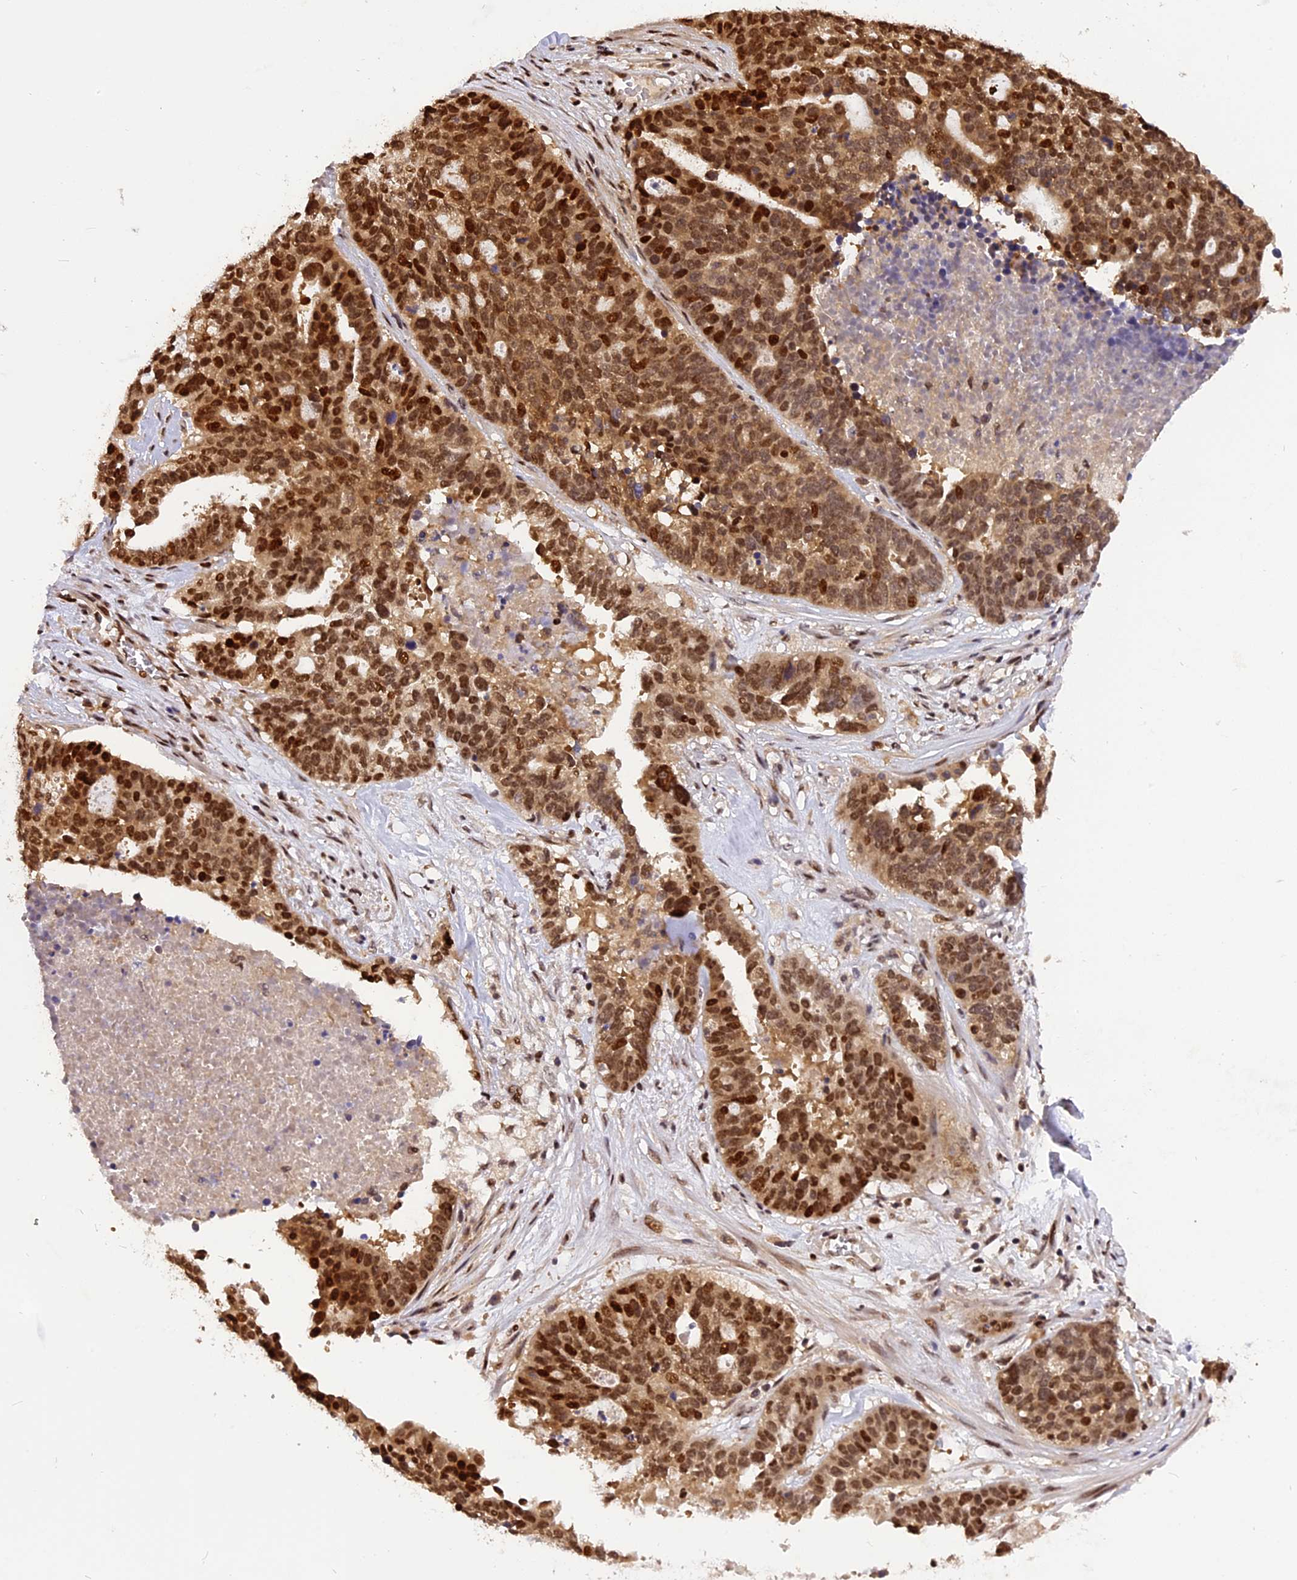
{"staining": {"intensity": "strong", "quantity": ">75%", "location": "cytoplasmic/membranous,nuclear"}, "tissue": "ovarian cancer", "cell_type": "Tumor cells", "image_type": "cancer", "snomed": [{"axis": "morphology", "description": "Cystadenocarcinoma, serous, NOS"}, {"axis": "topography", "description": "Ovary"}], "caption": "Tumor cells reveal high levels of strong cytoplasmic/membranous and nuclear positivity in approximately >75% of cells in serous cystadenocarcinoma (ovarian).", "gene": "RABGGTA", "patient": {"sex": "female", "age": 59}}